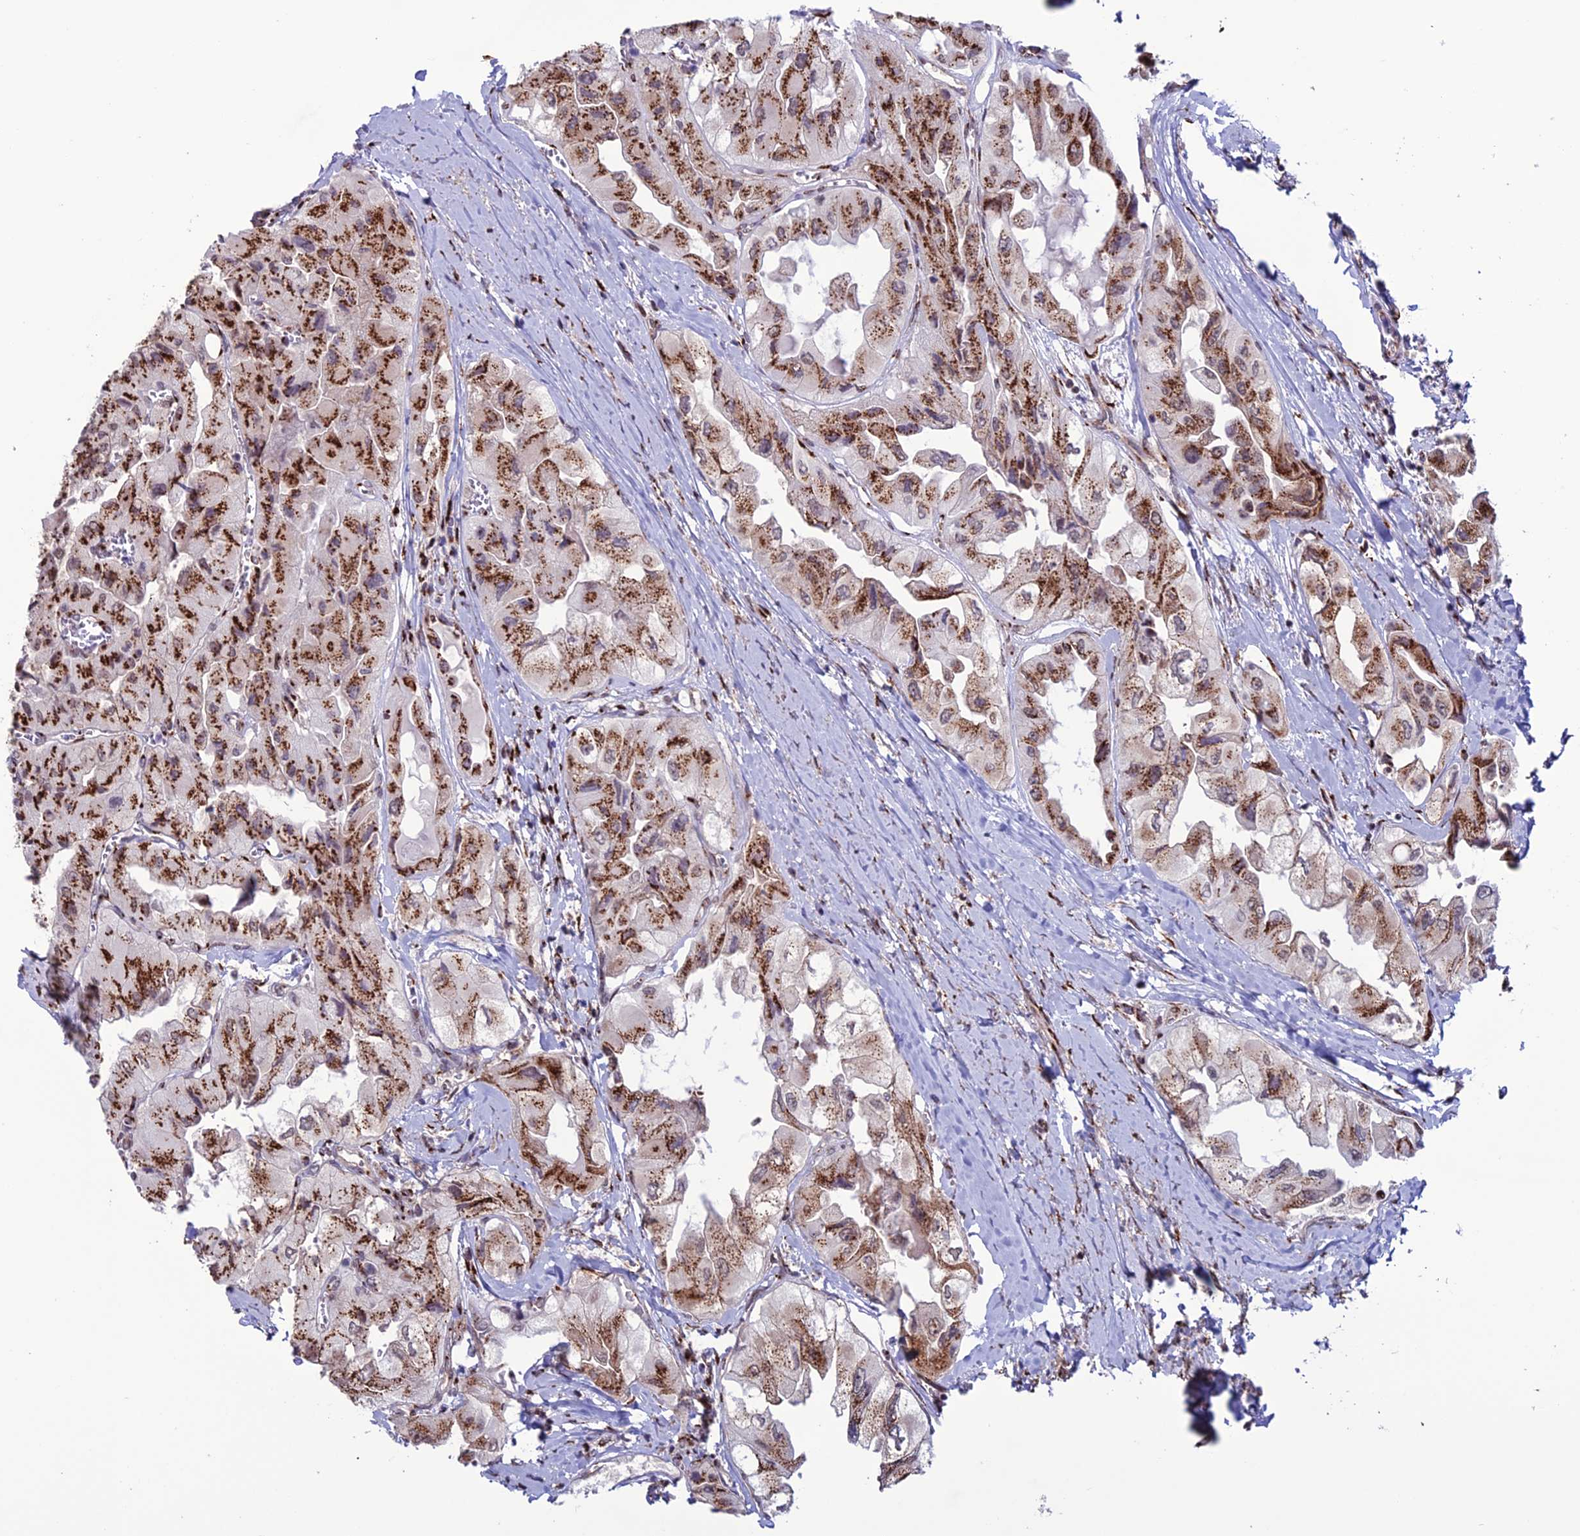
{"staining": {"intensity": "strong", "quantity": ">75%", "location": "cytoplasmic/membranous,nuclear"}, "tissue": "thyroid cancer", "cell_type": "Tumor cells", "image_type": "cancer", "snomed": [{"axis": "morphology", "description": "Normal tissue, NOS"}, {"axis": "morphology", "description": "Papillary adenocarcinoma, NOS"}, {"axis": "topography", "description": "Thyroid gland"}], "caption": "Immunohistochemical staining of human thyroid papillary adenocarcinoma displays strong cytoplasmic/membranous and nuclear protein expression in about >75% of tumor cells.", "gene": "PLEKHA4", "patient": {"sex": "female", "age": 59}}